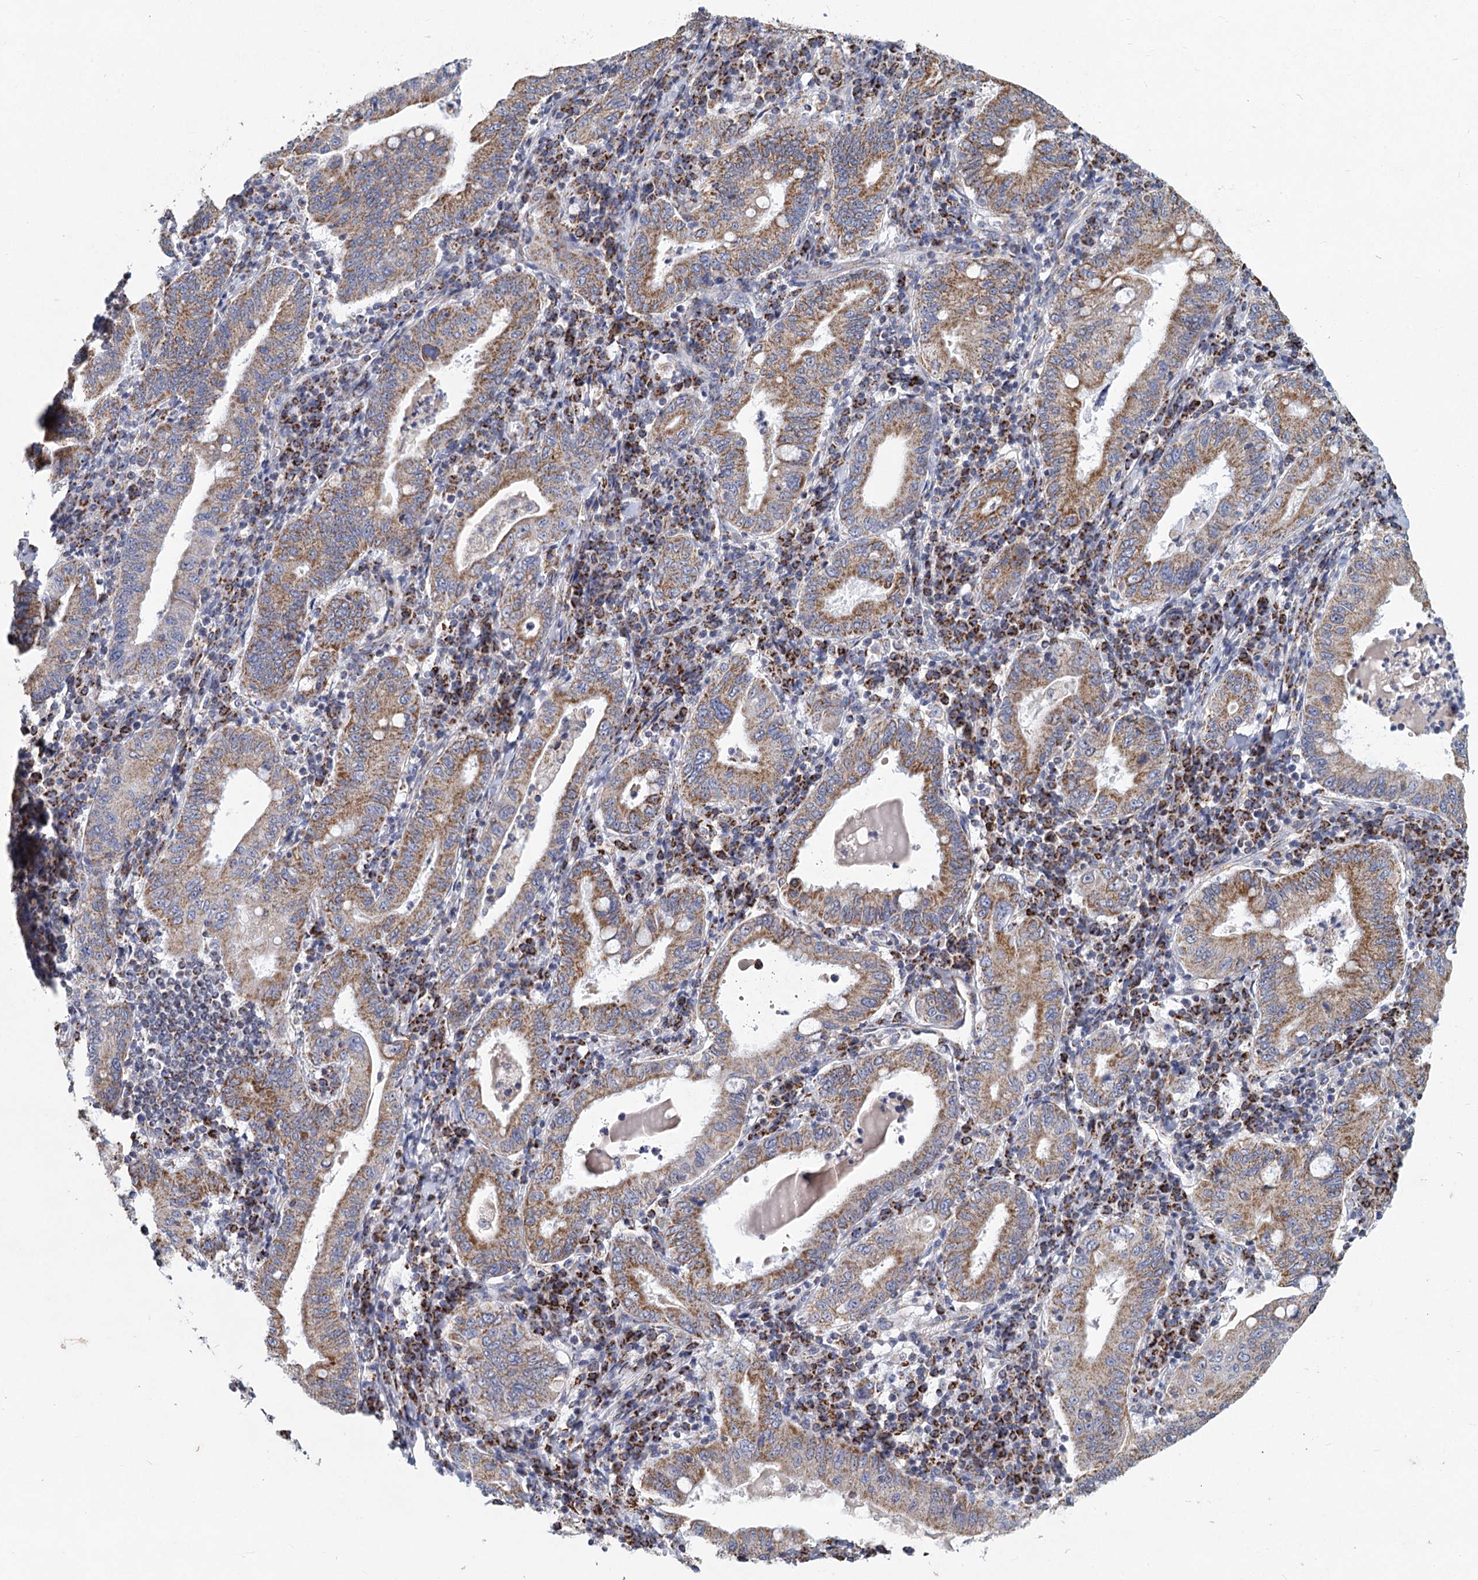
{"staining": {"intensity": "moderate", "quantity": "25%-75%", "location": "cytoplasmic/membranous"}, "tissue": "stomach cancer", "cell_type": "Tumor cells", "image_type": "cancer", "snomed": [{"axis": "morphology", "description": "Normal tissue, NOS"}, {"axis": "morphology", "description": "Adenocarcinoma, NOS"}, {"axis": "topography", "description": "Esophagus"}, {"axis": "topography", "description": "Stomach, upper"}, {"axis": "topography", "description": "Peripheral nerve tissue"}], "caption": "Protein analysis of stomach adenocarcinoma tissue exhibits moderate cytoplasmic/membranous staining in about 25%-75% of tumor cells.", "gene": "NDUFC2", "patient": {"sex": "male", "age": 62}}